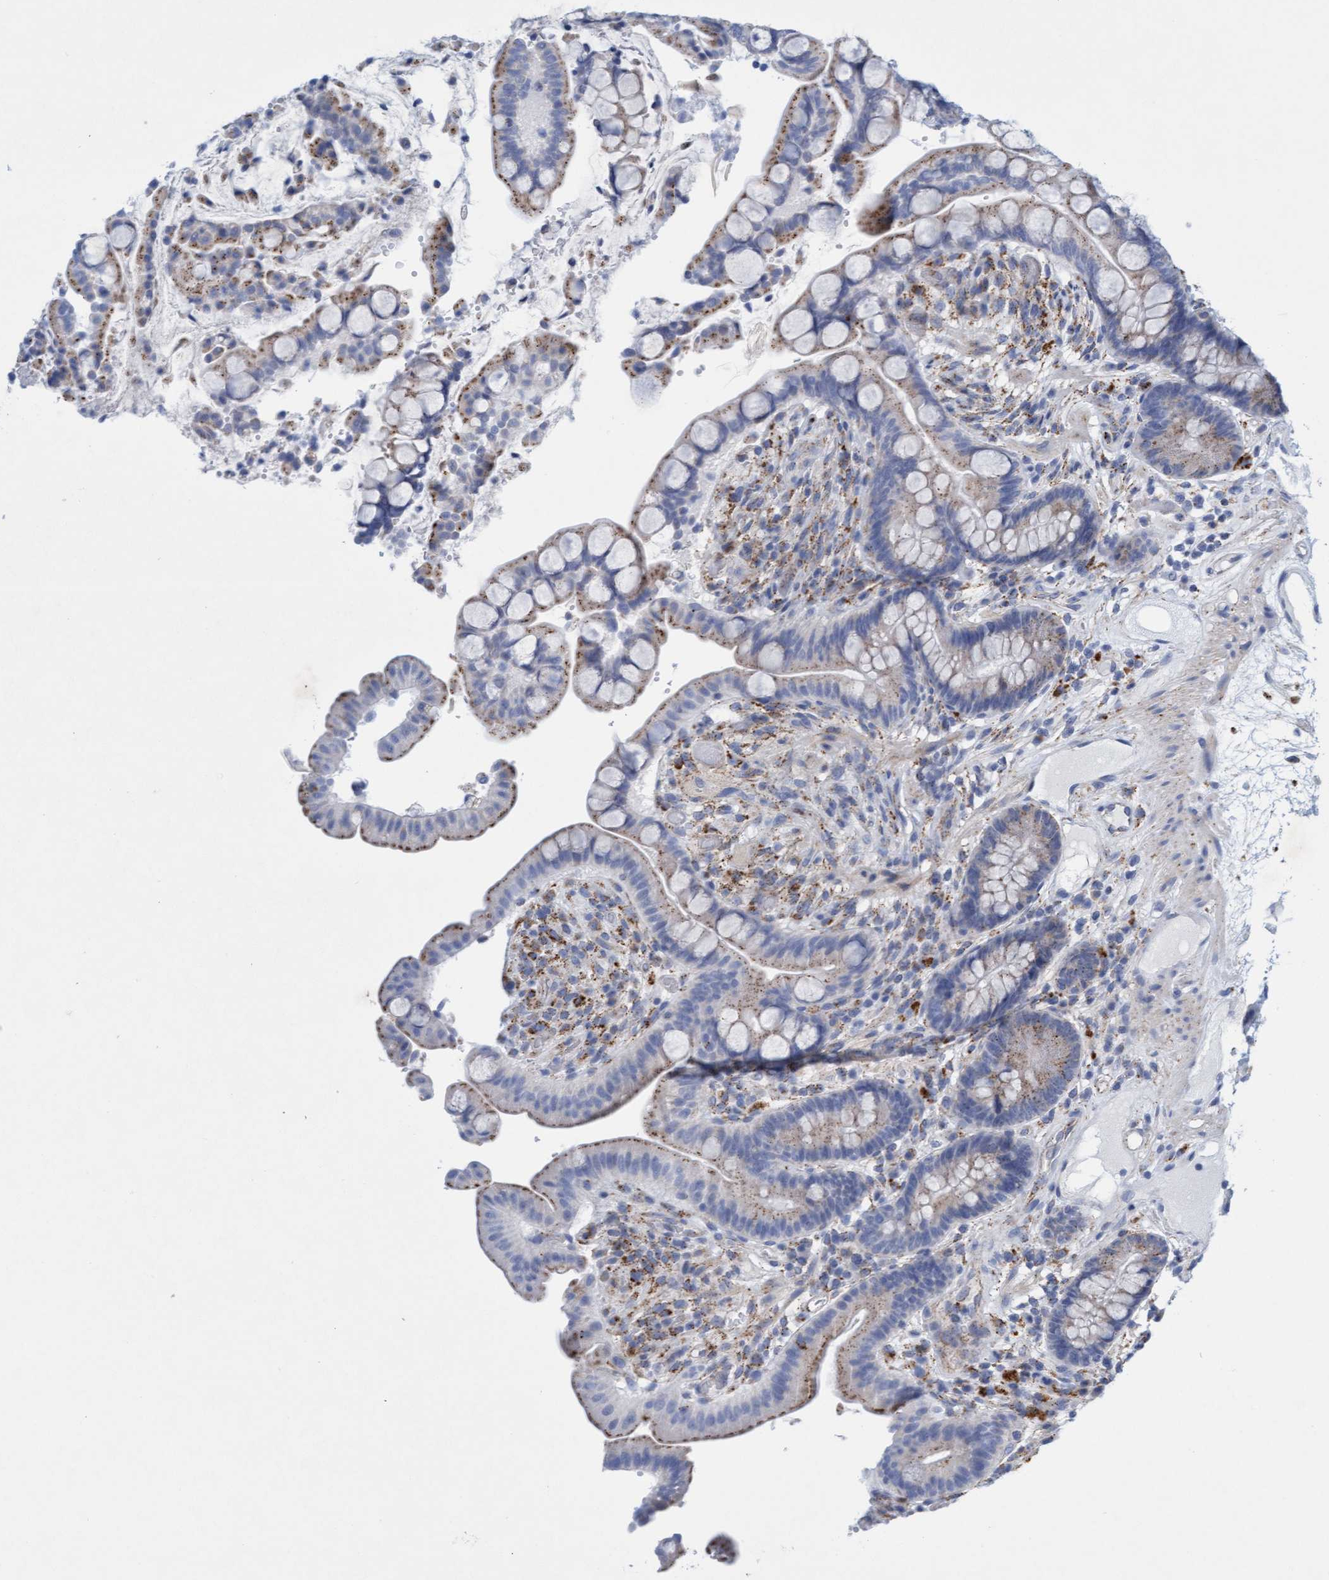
{"staining": {"intensity": "negative", "quantity": "none", "location": "none"}, "tissue": "colon", "cell_type": "Endothelial cells", "image_type": "normal", "snomed": [{"axis": "morphology", "description": "Normal tissue, NOS"}, {"axis": "topography", "description": "Colon"}], "caption": "Immunohistochemistry (IHC) of benign human colon demonstrates no staining in endothelial cells.", "gene": "SGSH", "patient": {"sex": "male", "age": 73}}